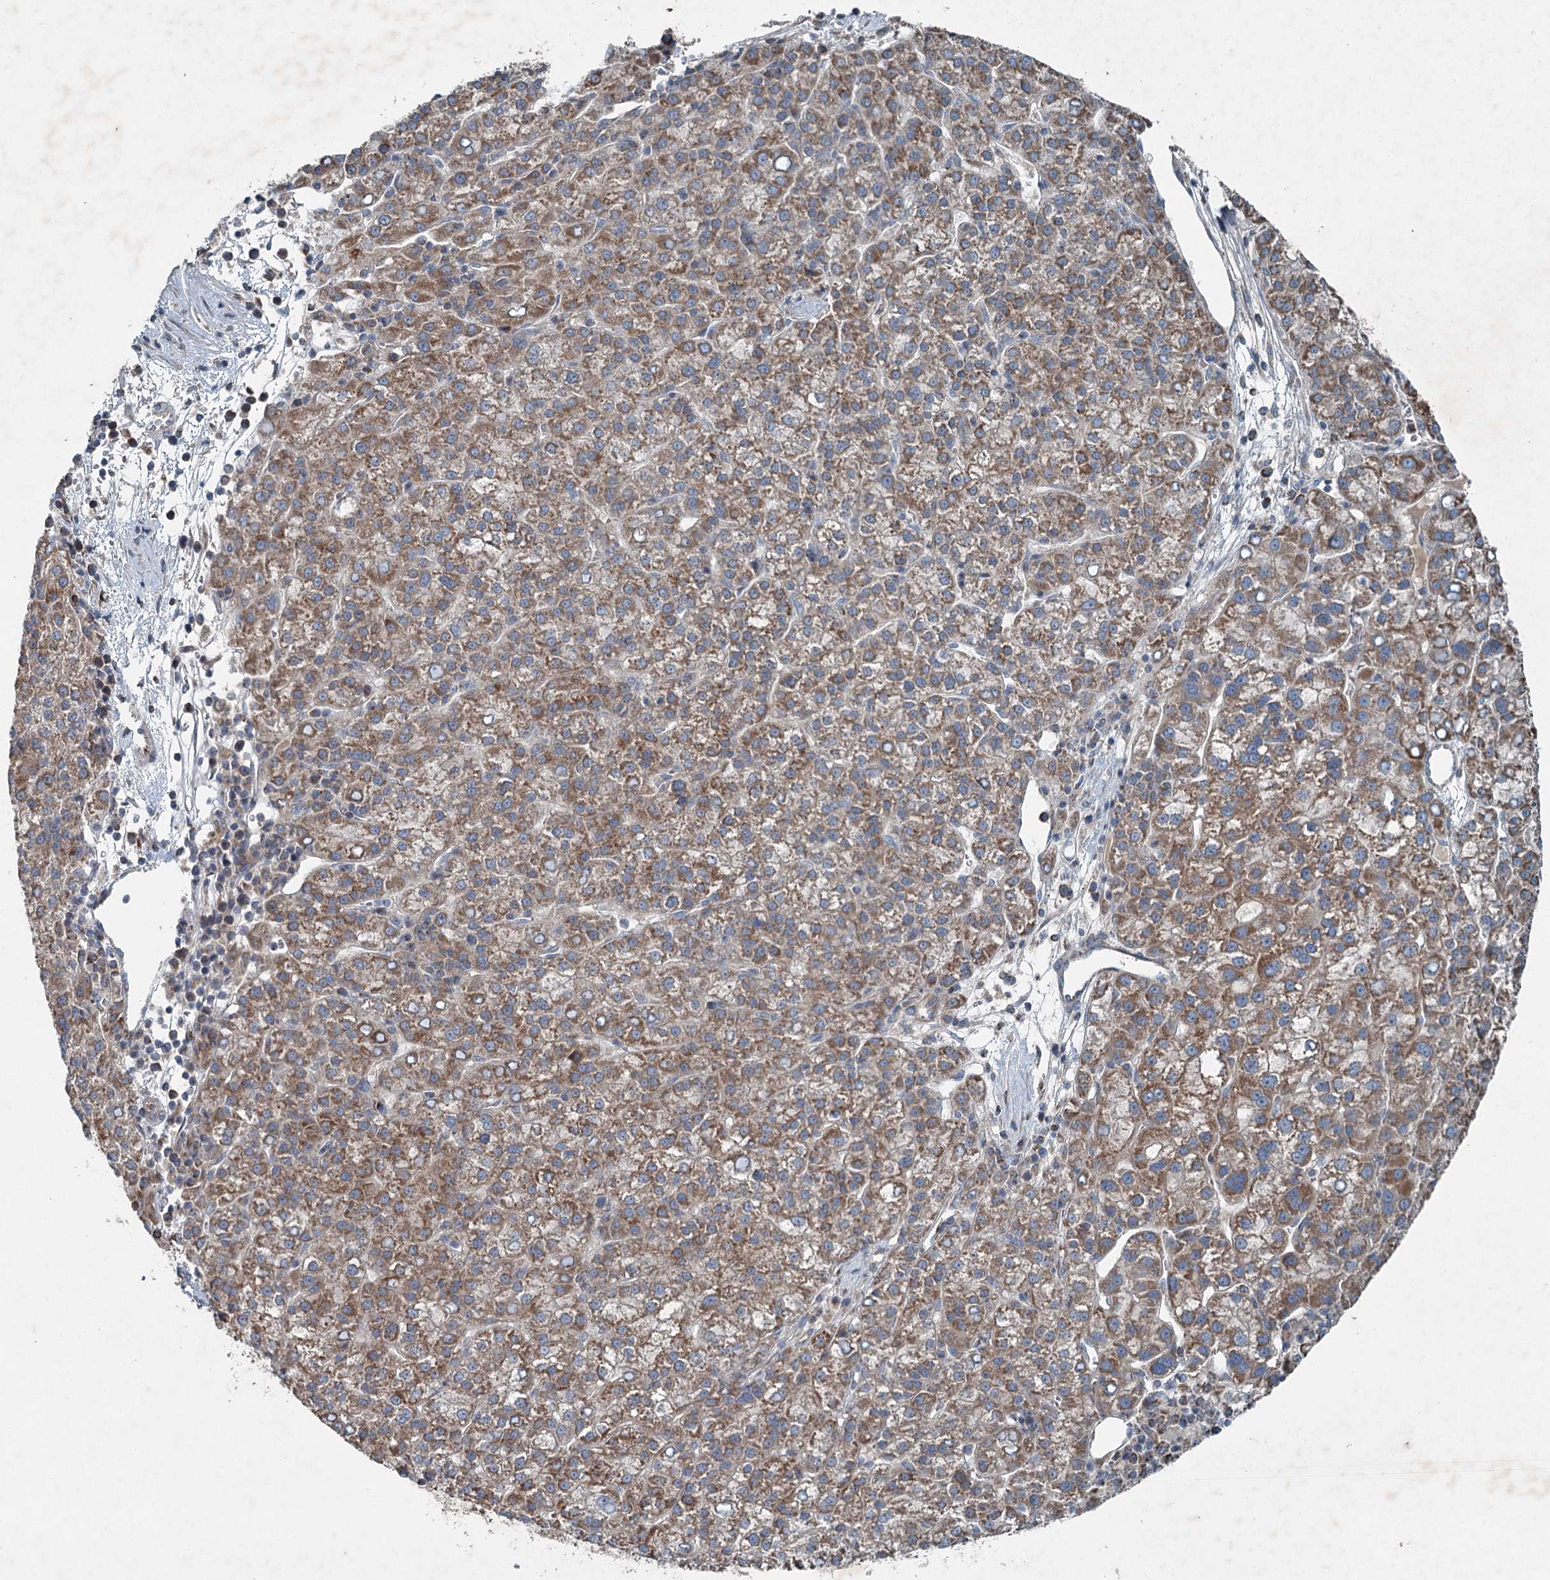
{"staining": {"intensity": "moderate", "quantity": ">75%", "location": "cytoplasmic/membranous"}, "tissue": "liver cancer", "cell_type": "Tumor cells", "image_type": "cancer", "snomed": [{"axis": "morphology", "description": "Carcinoma, Hepatocellular, NOS"}, {"axis": "topography", "description": "Liver"}], "caption": "A high-resolution micrograph shows immunohistochemistry staining of hepatocellular carcinoma (liver), which reveals moderate cytoplasmic/membranous positivity in approximately >75% of tumor cells.", "gene": "CHCHD5", "patient": {"sex": "female", "age": 58}}